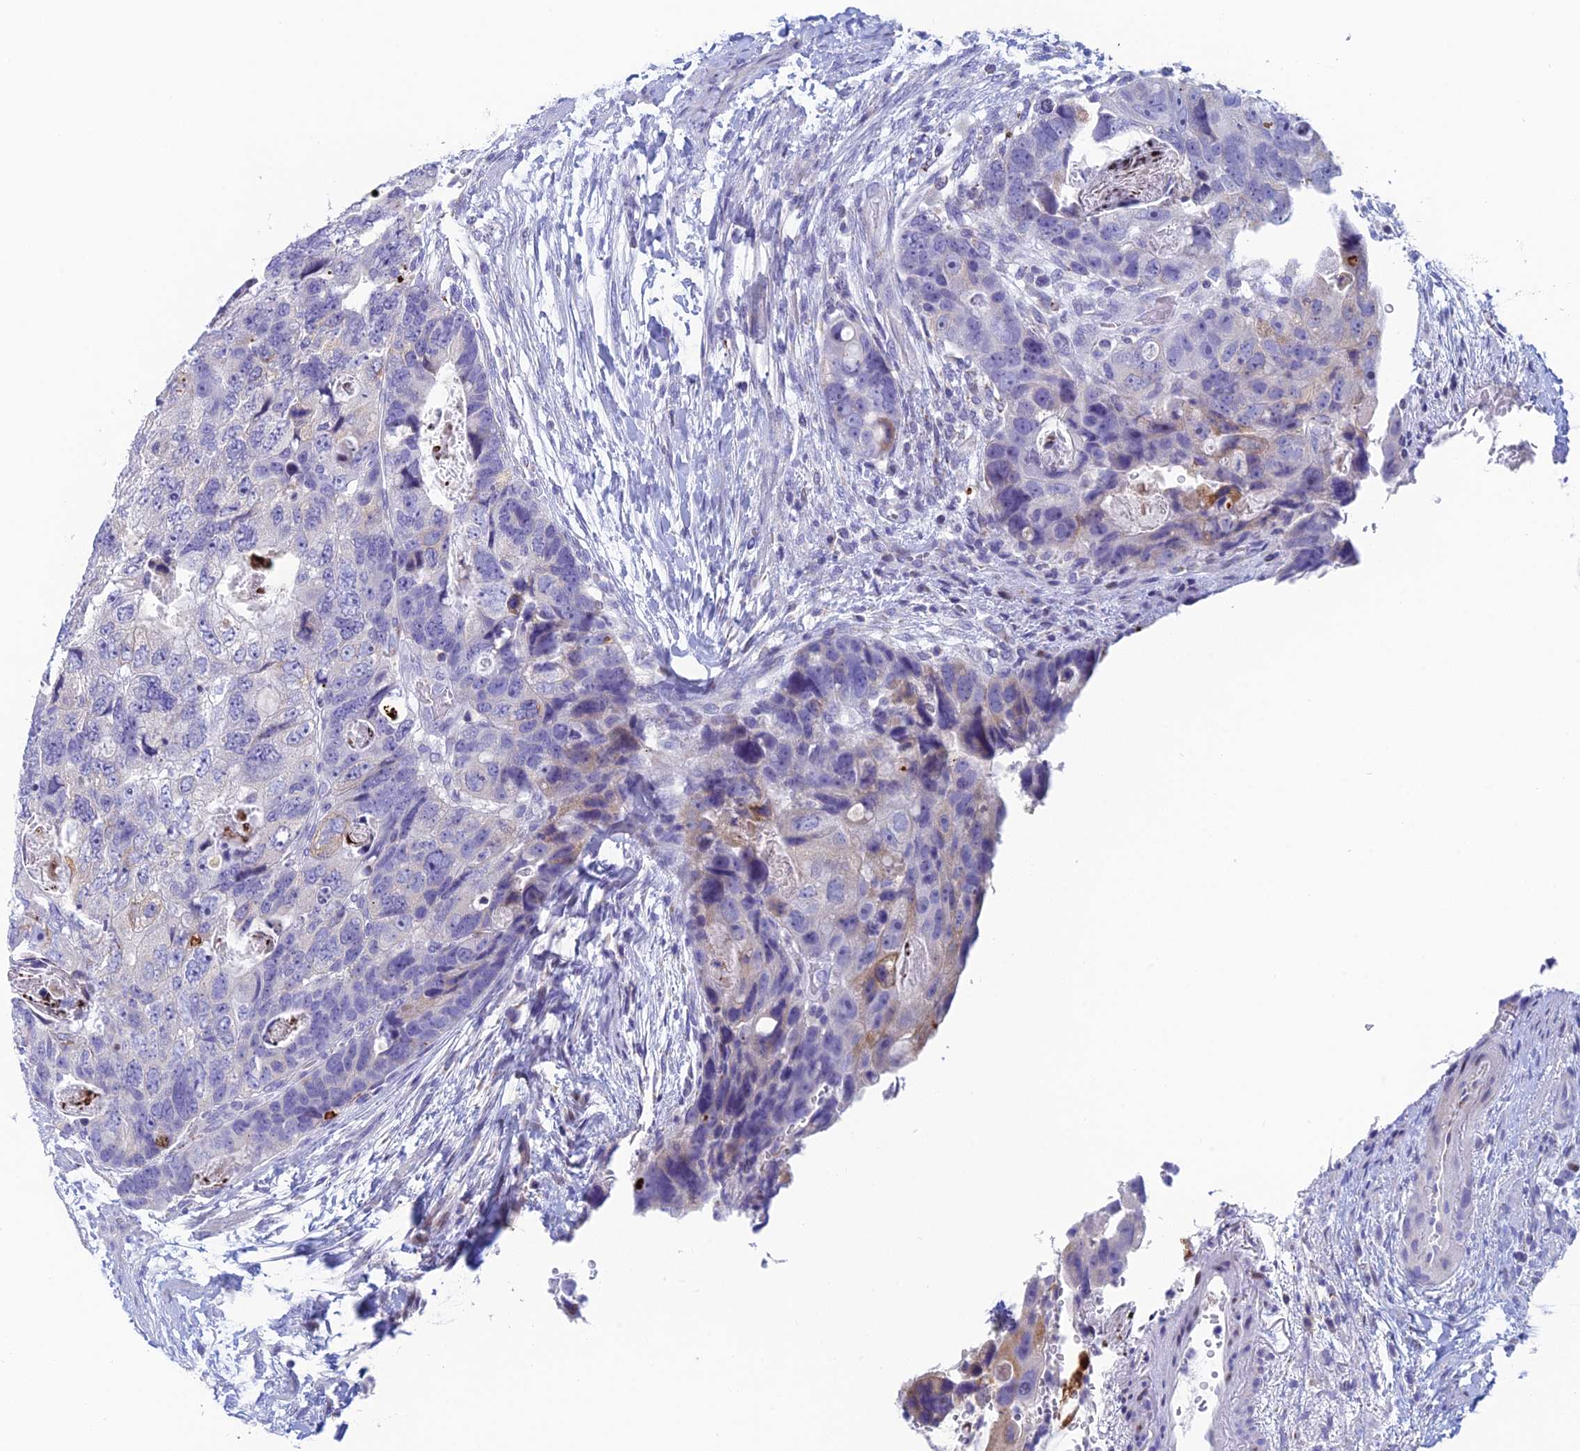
{"staining": {"intensity": "weak", "quantity": "<25%", "location": "cytoplasmic/membranous"}, "tissue": "colorectal cancer", "cell_type": "Tumor cells", "image_type": "cancer", "snomed": [{"axis": "morphology", "description": "Adenocarcinoma, NOS"}, {"axis": "topography", "description": "Rectum"}], "caption": "A high-resolution photomicrograph shows IHC staining of adenocarcinoma (colorectal), which exhibits no significant staining in tumor cells. The staining was performed using DAB (3,3'-diaminobenzidine) to visualize the protein expression in brown, while the nuclei were stained in blue with hematoxylin (Magnification: 20x).", "gene": "REXO5", "patient": {"sex": "male", "age": 59}}